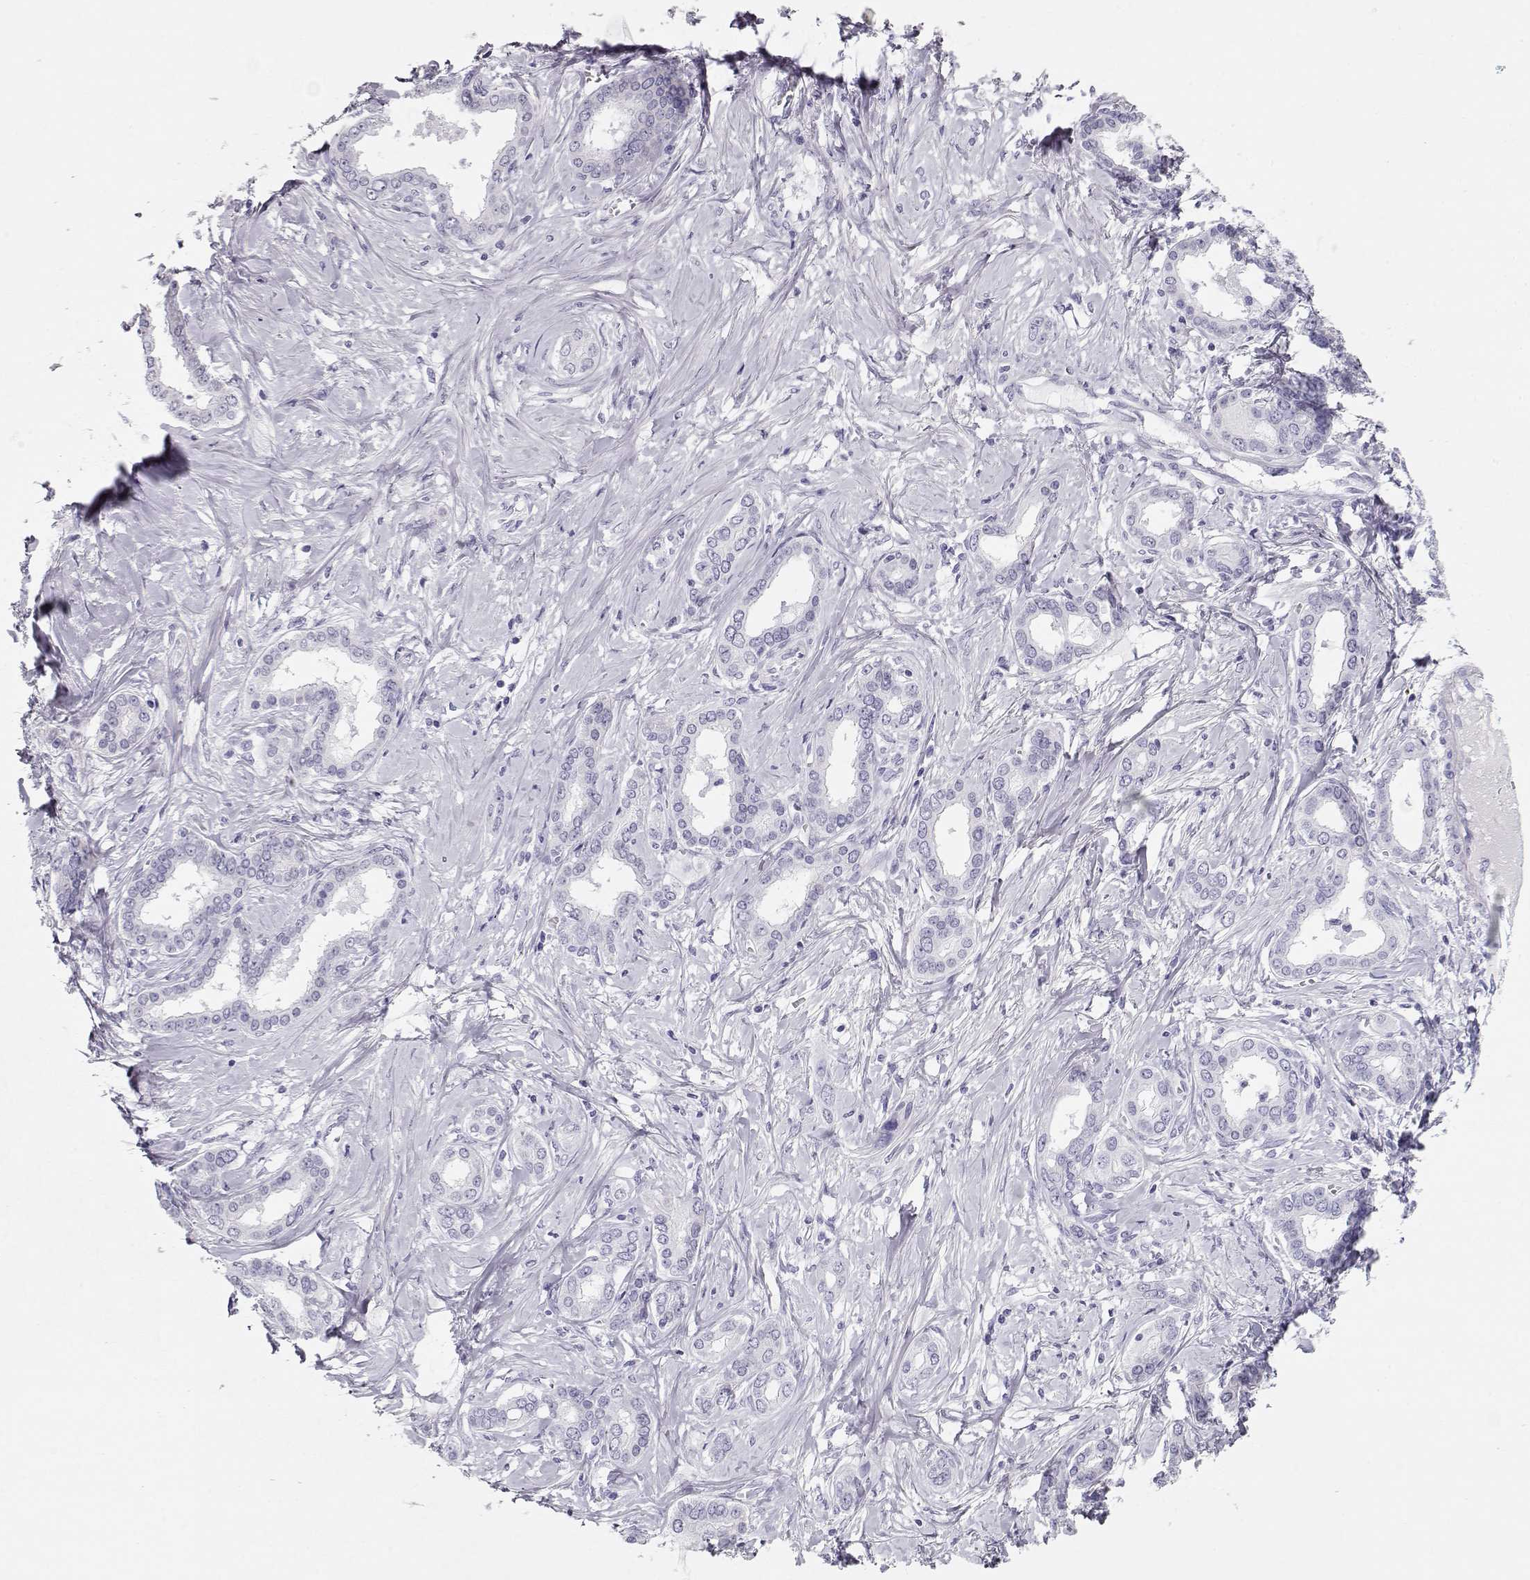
{"staining": {"intensity": "negative", "quantity": "none", "location": "none"}, "tissue": "liver cancer", "cell_type": "Tumor cells", "image_type": "cancer", "snomed": [{"axis": "morphology", "description": "Cholangiocarcinoma"}, {"axis": "topography", "description": "Liver"}], "caption": "An image of human liver cancer (cholangiocarcinoma) is negative for staining in tumor cells.", "gene": "MAGEC1", "patient": {"sex": "female", "age": 47}}